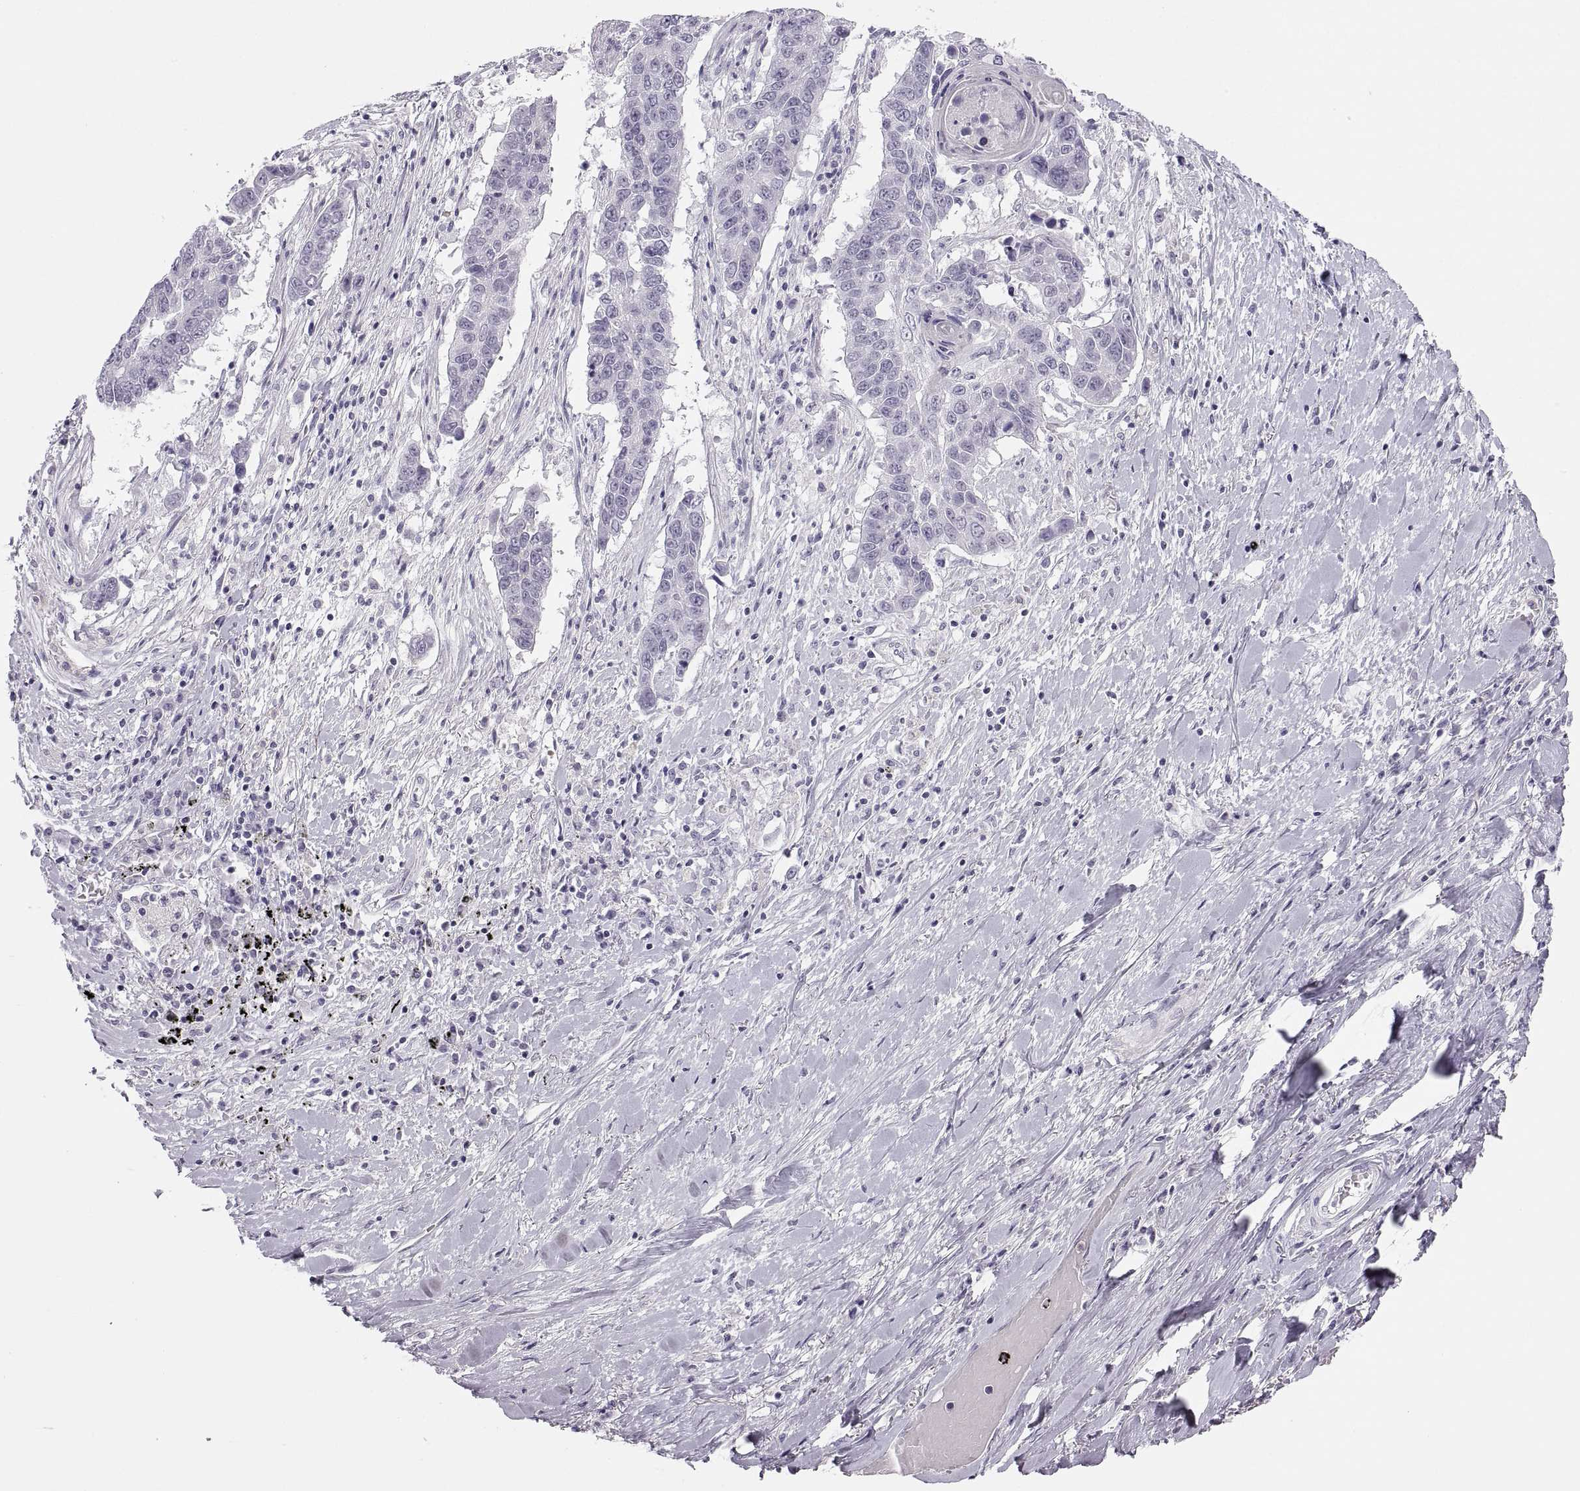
{"staining": {"intensity": "negative", "quantity": "none", "location": "none"}, "tissue": "lung cancer", "cell_type": "Tumor cells", "image_type": "cancer", "snomed": [{"axis": "morphology", "description": "Squamous cell carcinoma, NOS"}, {"axis": "topography", "description": "Lung"}], "caption": "This histopathology image is of lung cancer (squamous cell carcinoma) stained with IHC to label a protein in brown with the nuclei are counter-stained blue. There is no expression in tumor cells.", "gene": "C3orf22", "patient": {"sex": "male", "age": 73}}